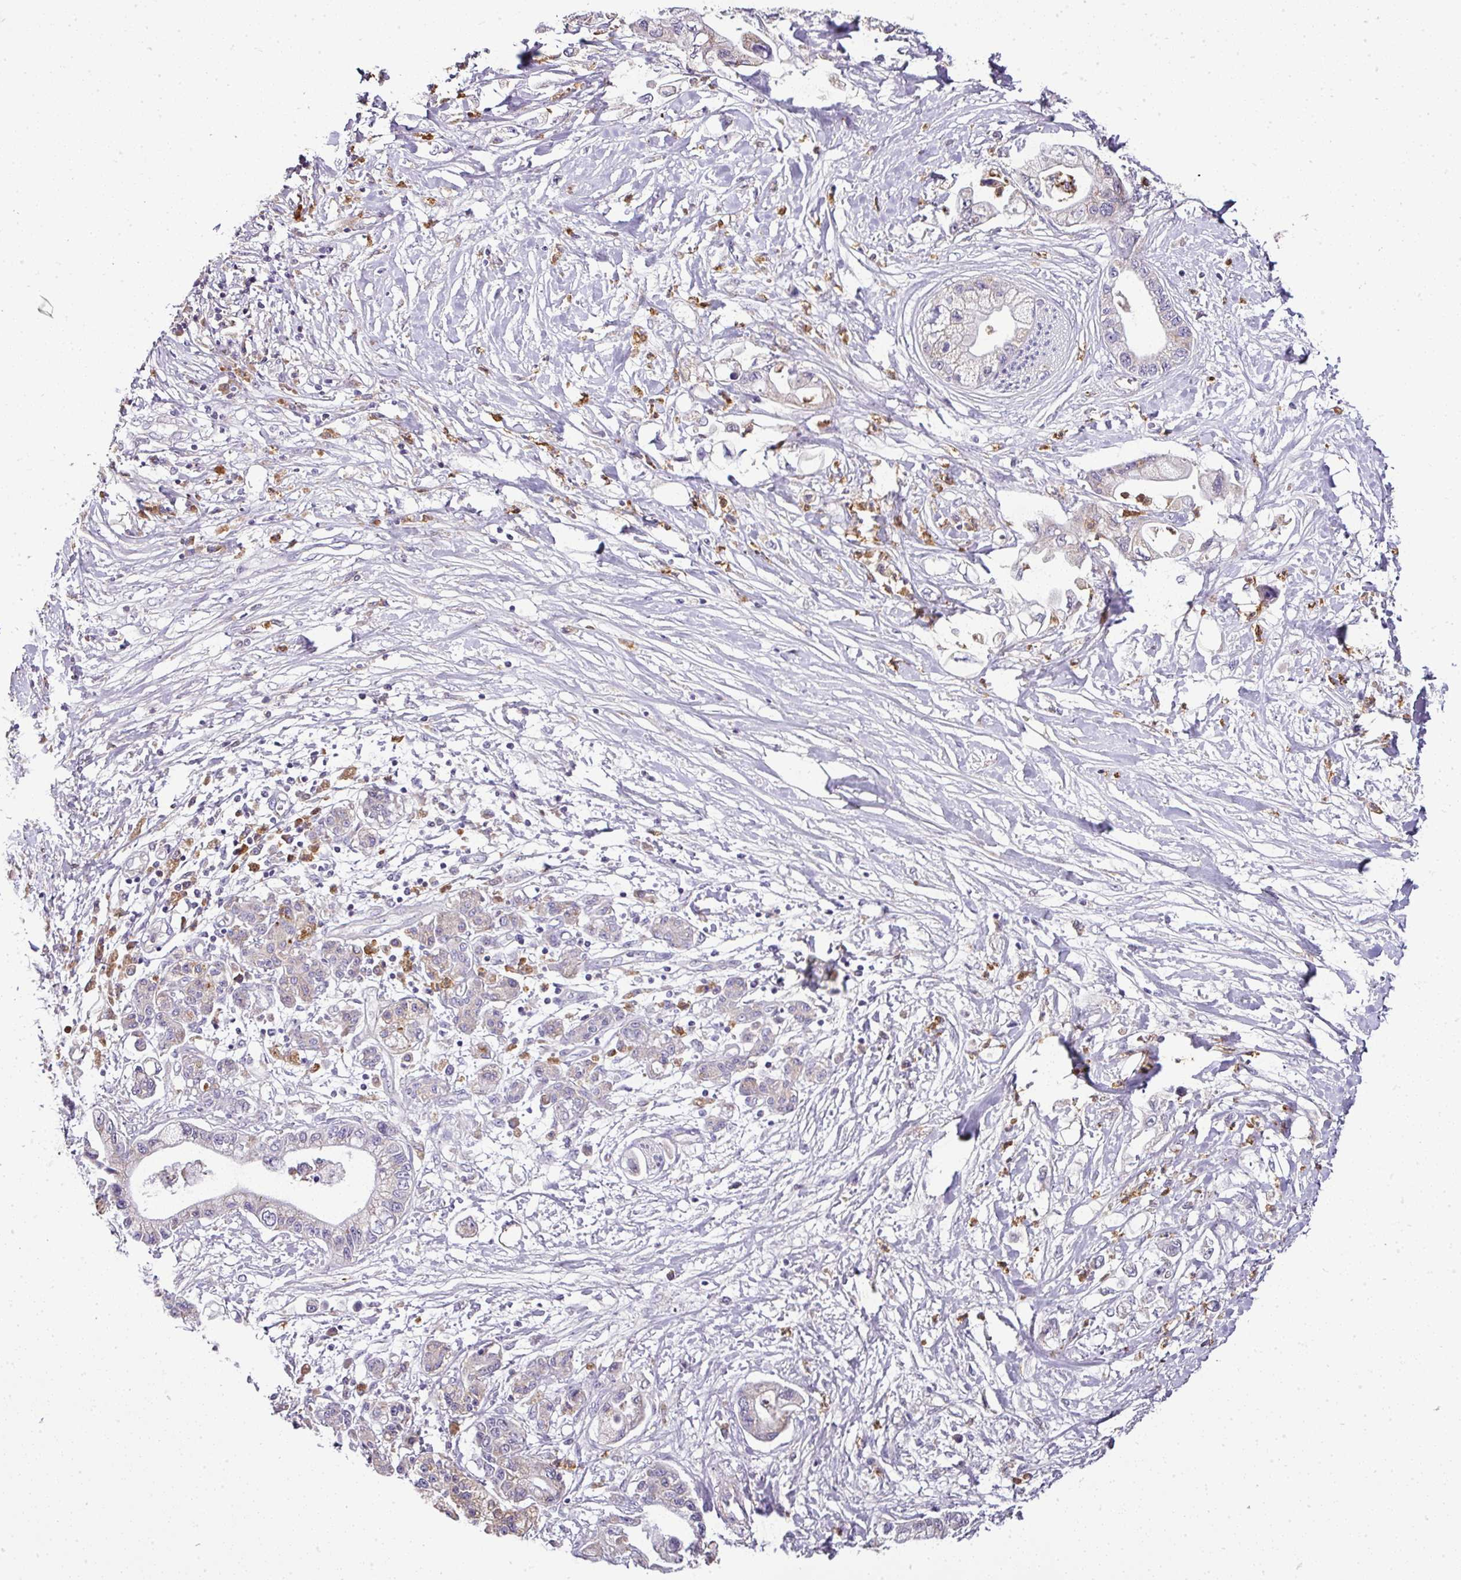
{"staining": {"intensity": "negative", "quantity": "none", "location": "none"}, "tissue": "pancreatic cancer", "cell_type": "Tumor cells", "image_type": "cancer", "snomed": [{"axis": "morphology", "description": "Adenocarcinoma, NOS"}, {"axis": "topography", "description": "Pancreas"}], "caption": "Human pancreatic cancer stained for a protein using IHC shows no staining in tumor cells.", "gene": "CAB39L", "patient": {"sex": "male", "age": 61}}